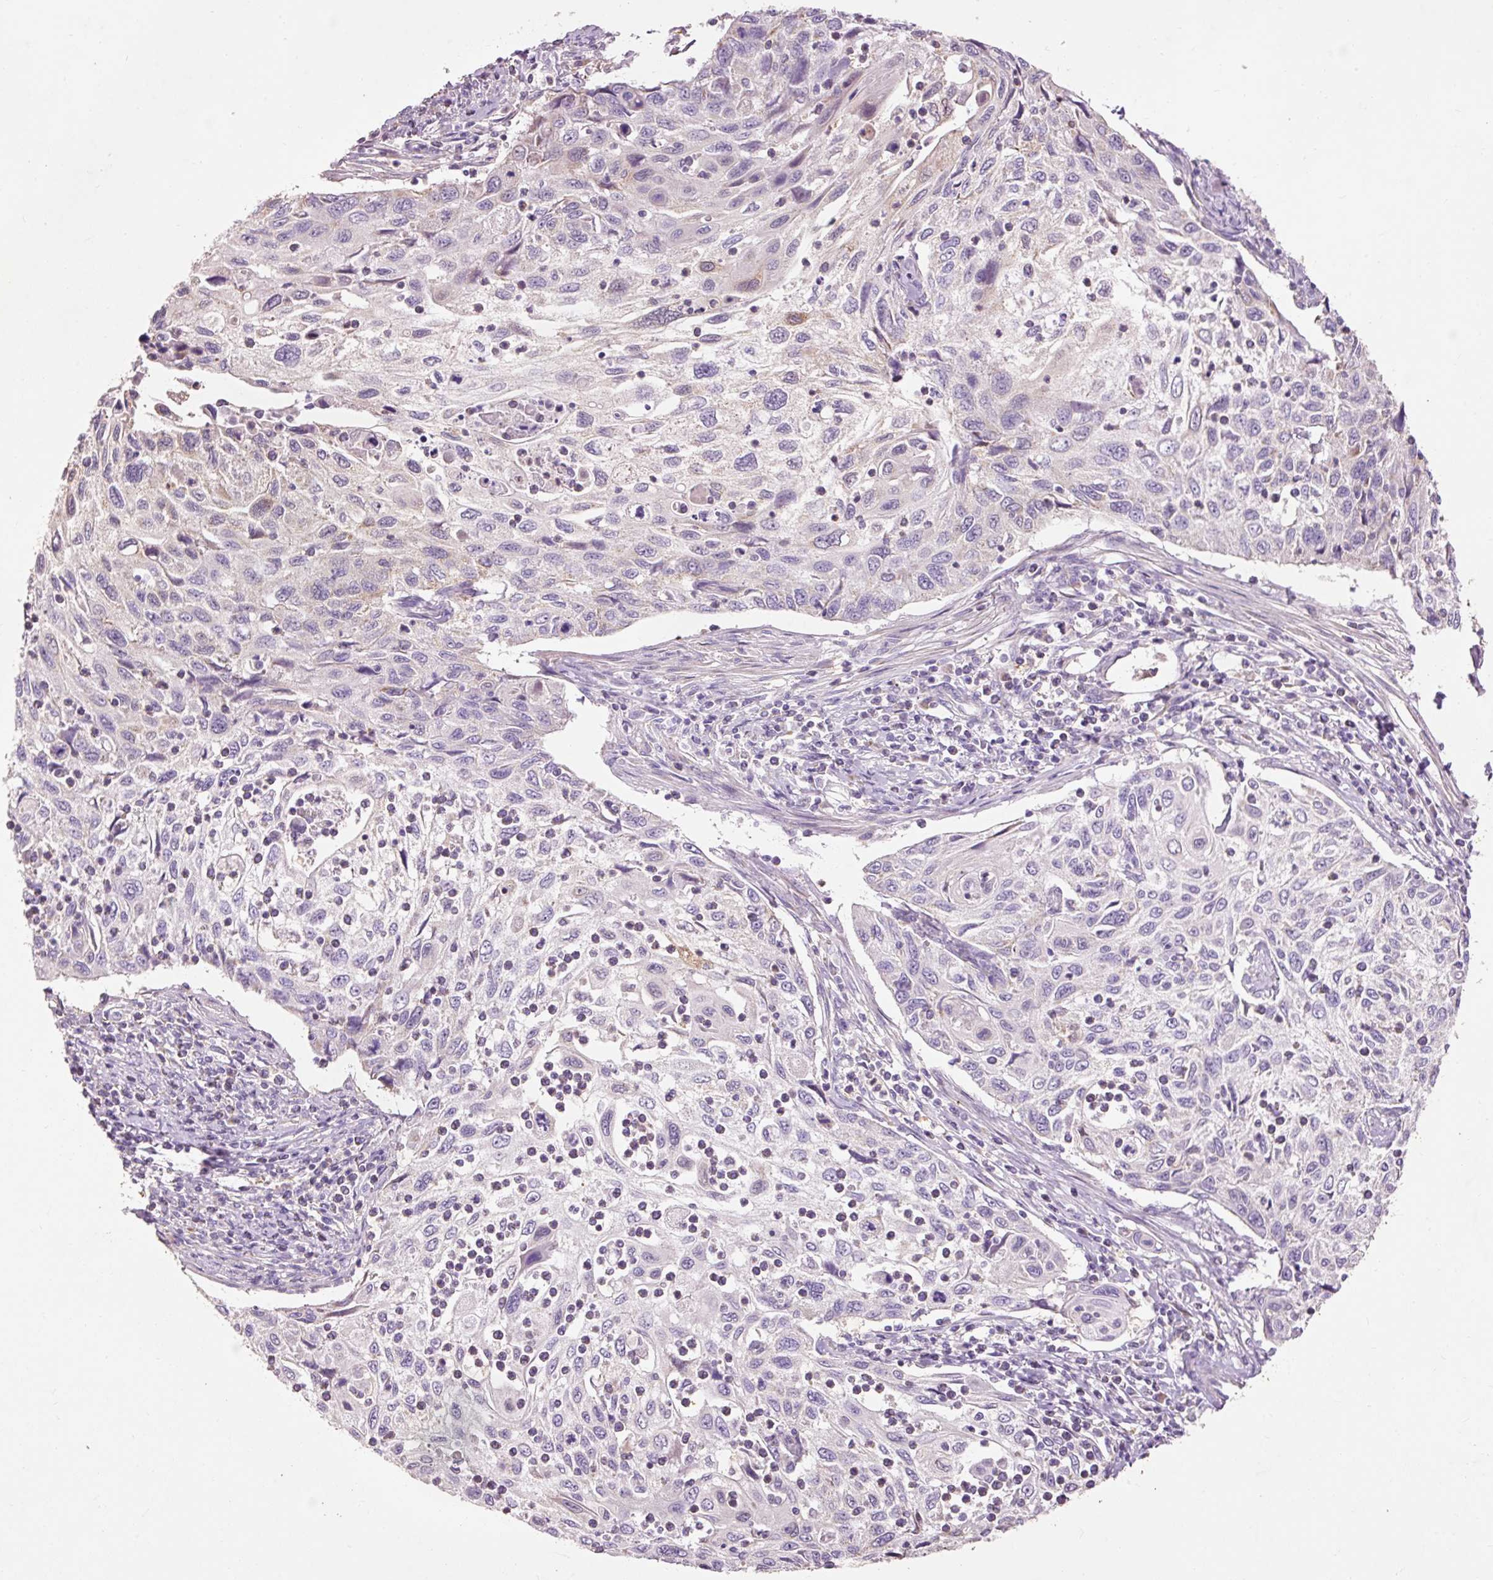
{"staining": {"intensity": "negative", "quantity": "none", "location": "none"}, "tissue": "cervical cancer", "cell_type": "Tumor cells", "image_type": "cancer", "snomed": [{"axis": "morphology", "description": "Squamous cell carcinoma, NOS"}, {"axis": "topography", "description": "Cervix"}], "caption": "Tumor cells are negative for brown protein staining in cervical cancer (squamous cell carcinoma).", "gene": "PRDX5", "patient": {"sex": "female", "age": 70}}